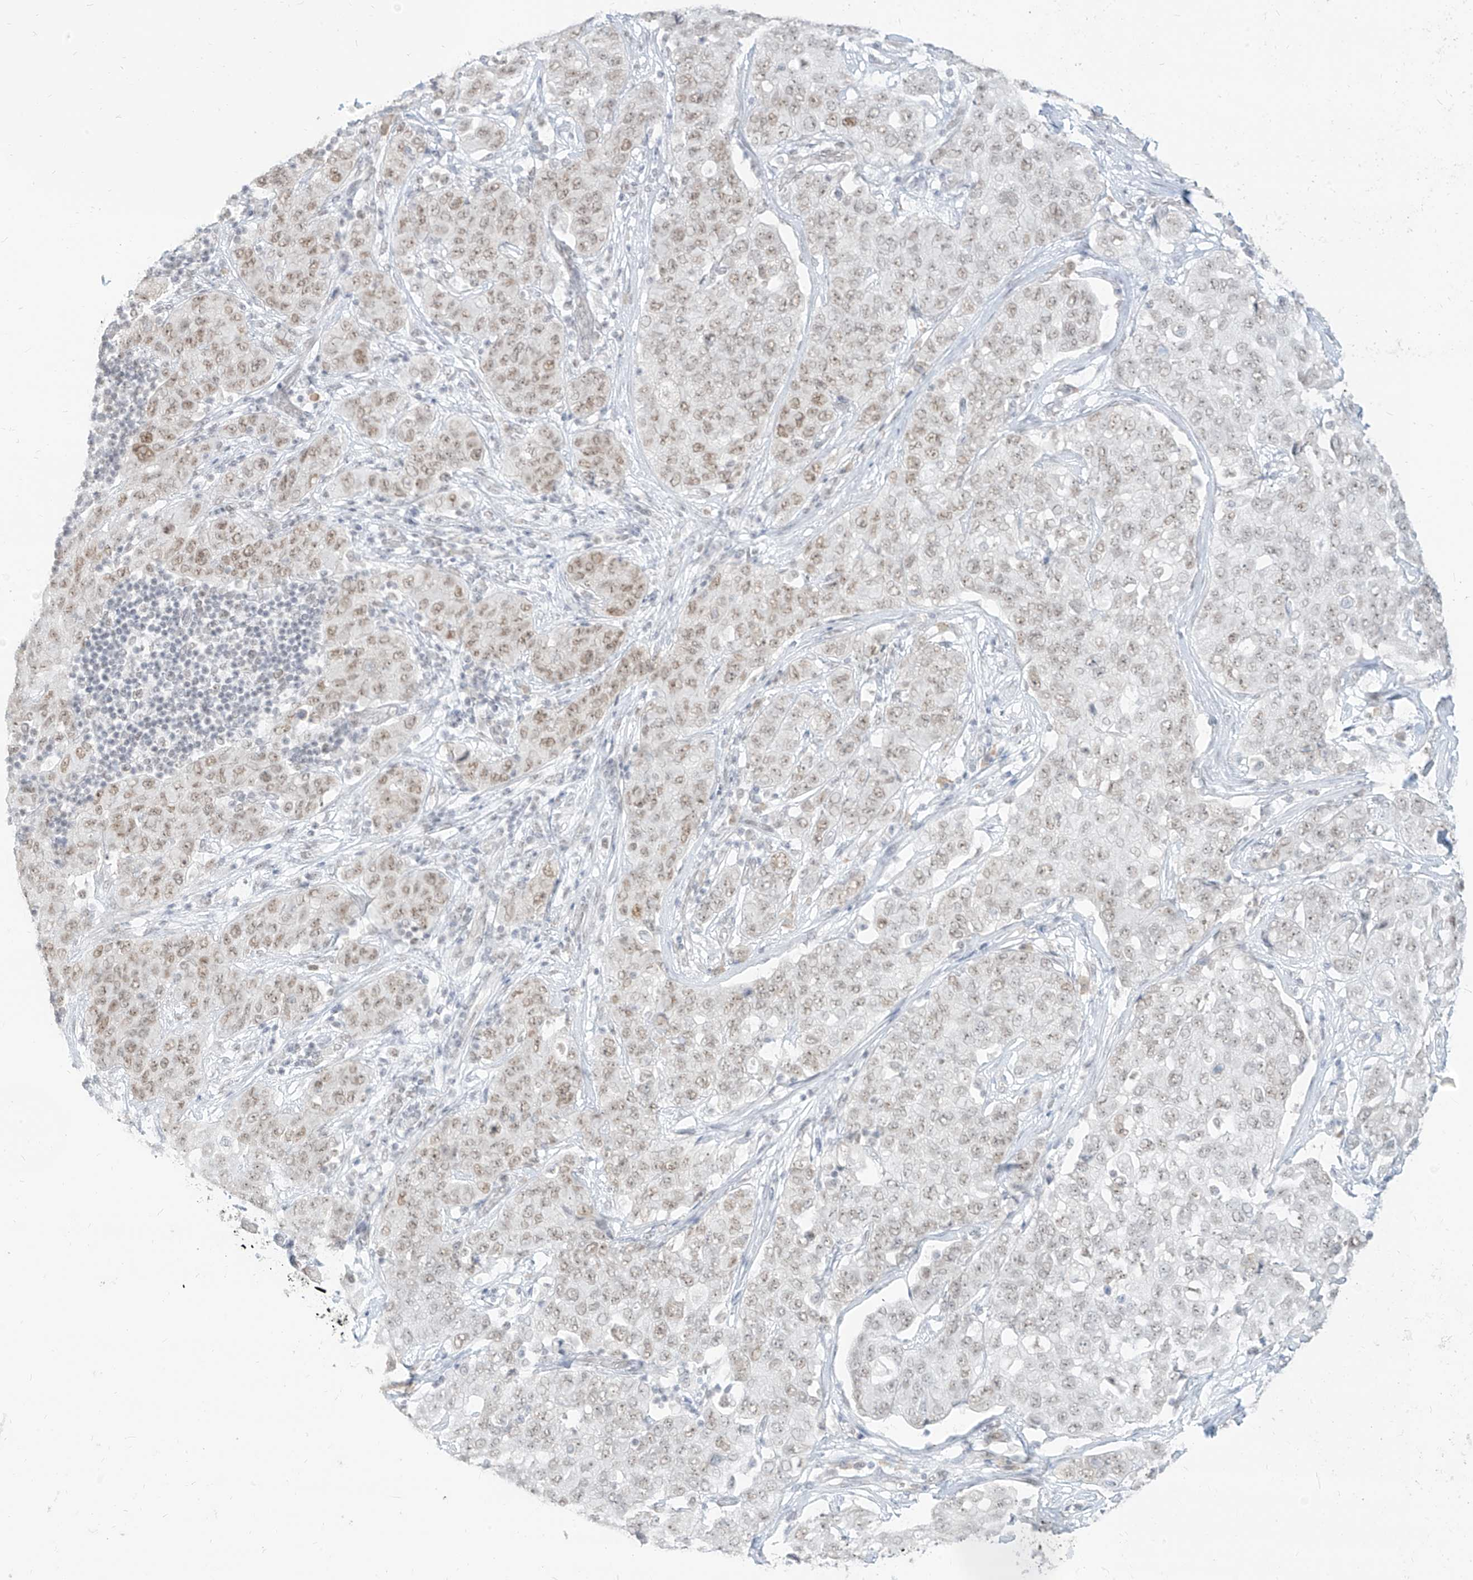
{"staining": {"intensity": "moderate", "quantity": "<25%", "location": "nuclear"}, "tissue": "stomach cancer", "cell_type": "Tumor cells", "image_type": "cancer", "snomed": [{"axis": "morphology", "description": "Normal tissue, NOS"}, {"axis": "morphology", "description": "Adenocarcinoma, NOS"}, {"axis": "topography", "description": "Lymph node"}, {"axis": "topography", "description": "Stomach"}], "caption": "A brown stain highlights moderate nuclear positivity of a protein in stomach cancer tumor cells. The protein of interest is shown in brown color, while the nuclei are stained blue.", "gene": "SUPT5H", "patient": {"sex": "male", "age": 48}}